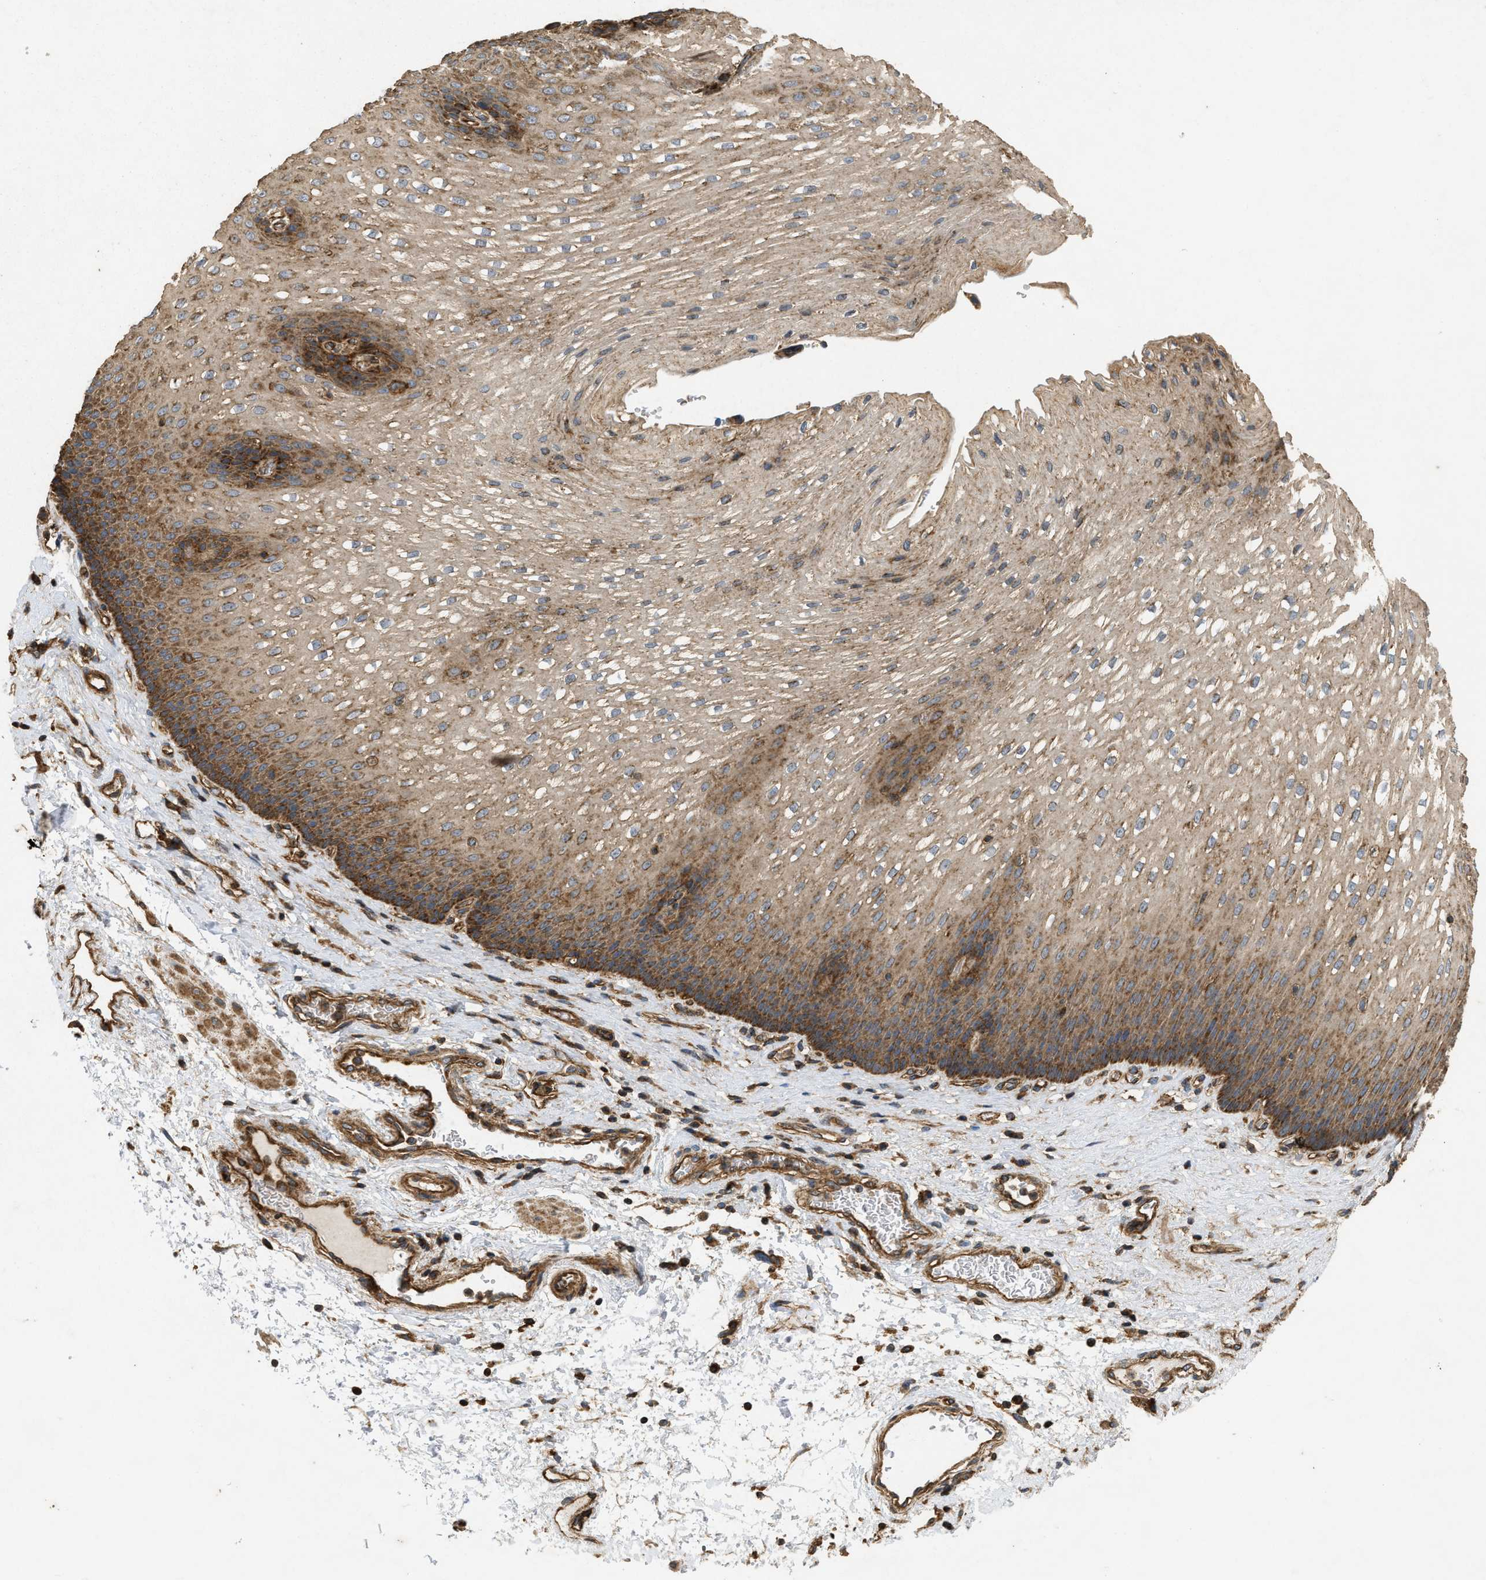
{"staining": {"intensity": "strong", "quantity": "25%-75%", "location": "cytoplasmic/membranous"}, "tissue": "esophagus", "cell_type": "Squamous epithelial cells", "image_type": "normal", "snomed": [{"axis": "morphology", "description": "Normal tissue, NOS"}, {"axis": "topography", "description": "Esophagus"}], "caption": "Immunohistochemistry (IHC) photomicrograph of normal esophagus stained for a protein (brown), which displays high levels of strong cytoplasmic/membranous staining in about 25%-75% of squamous epithelial cells.", "gene": "GNB4", "patient": {"sex": "male", "age": 48}}